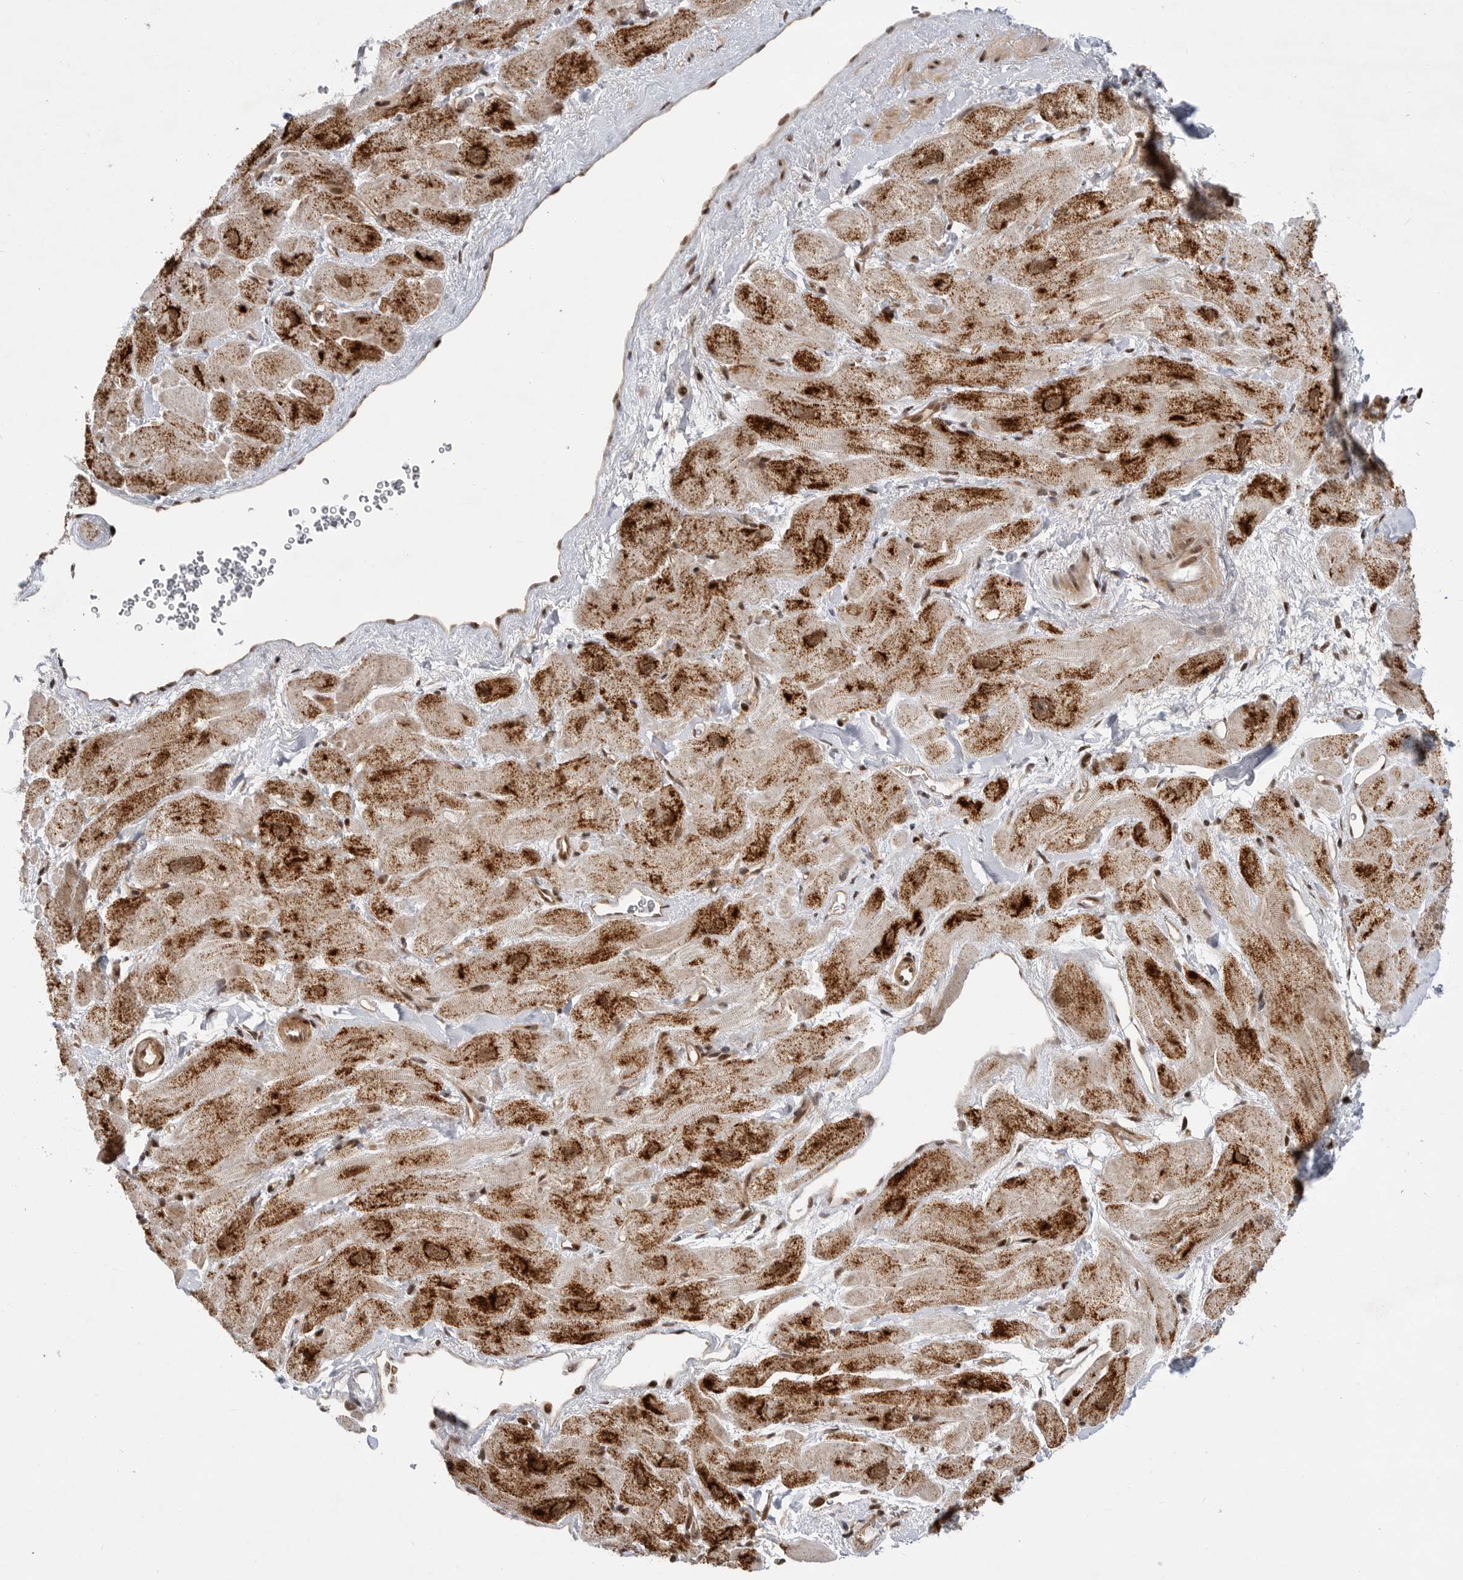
{"staining": {"intensity": "moderate", "quantity": "25%-75%", "location": "cytoplasmic/membranous,nuclear"}, "tissue": "heart muscle", "cell_type": "Cardiomyocytes", "image_type": "normal", "snomed": [{"axis": "morphology", "description": "Normal tissue, NOS"}, {"axis": "topography", "description": "Heart"}], "caption": "Protein analysis of normal heart muscle exhibits moderate cytoplasmic/membranous,nuclear staining in approximately 25%-75% of cardiomyocytes.", "gene": "GPATCH2", "patient": {"sex": "male", "age": 49}}